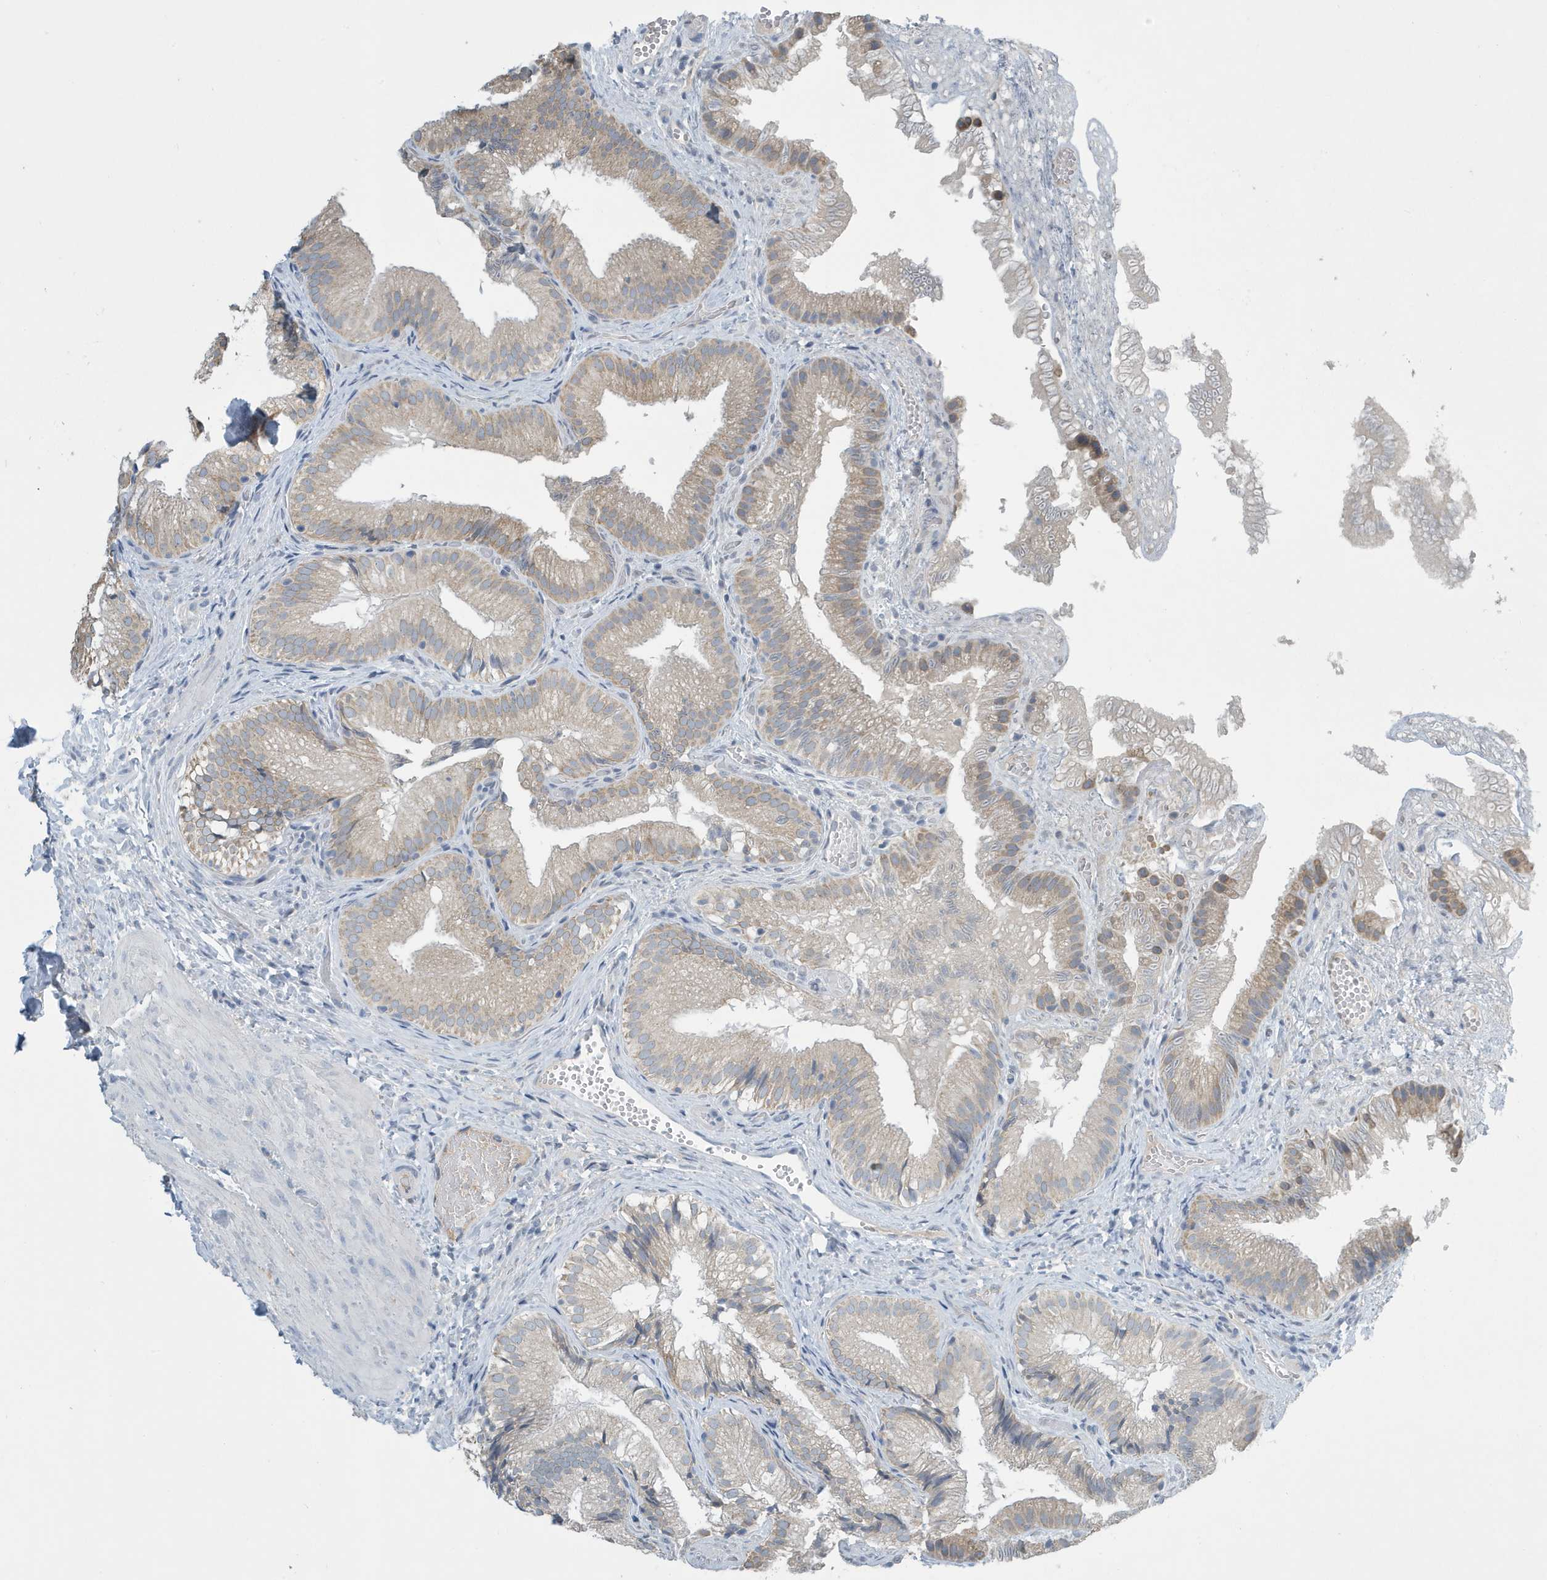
{"staining": {"intensity": "moderate", "quantity": "<25%", "location": "cytoplasmic/membranous"}, "tissue": "gallbladder", "cell_type": "Glandular cells", "image_type": "normal", "snomed": [{"axis": "morphology", "description": "Normal tissue, NOS"}, {"axis": "topography", "description": "Gallbladder"}], "caption": "Protein staining of unremarkable gallbladder reveals moderate cytoplasmic/membranous expression in approximately <25% of glandular cells.", "gene": "UGT2B4", "patient": {"sex": "female", "age": 30}}